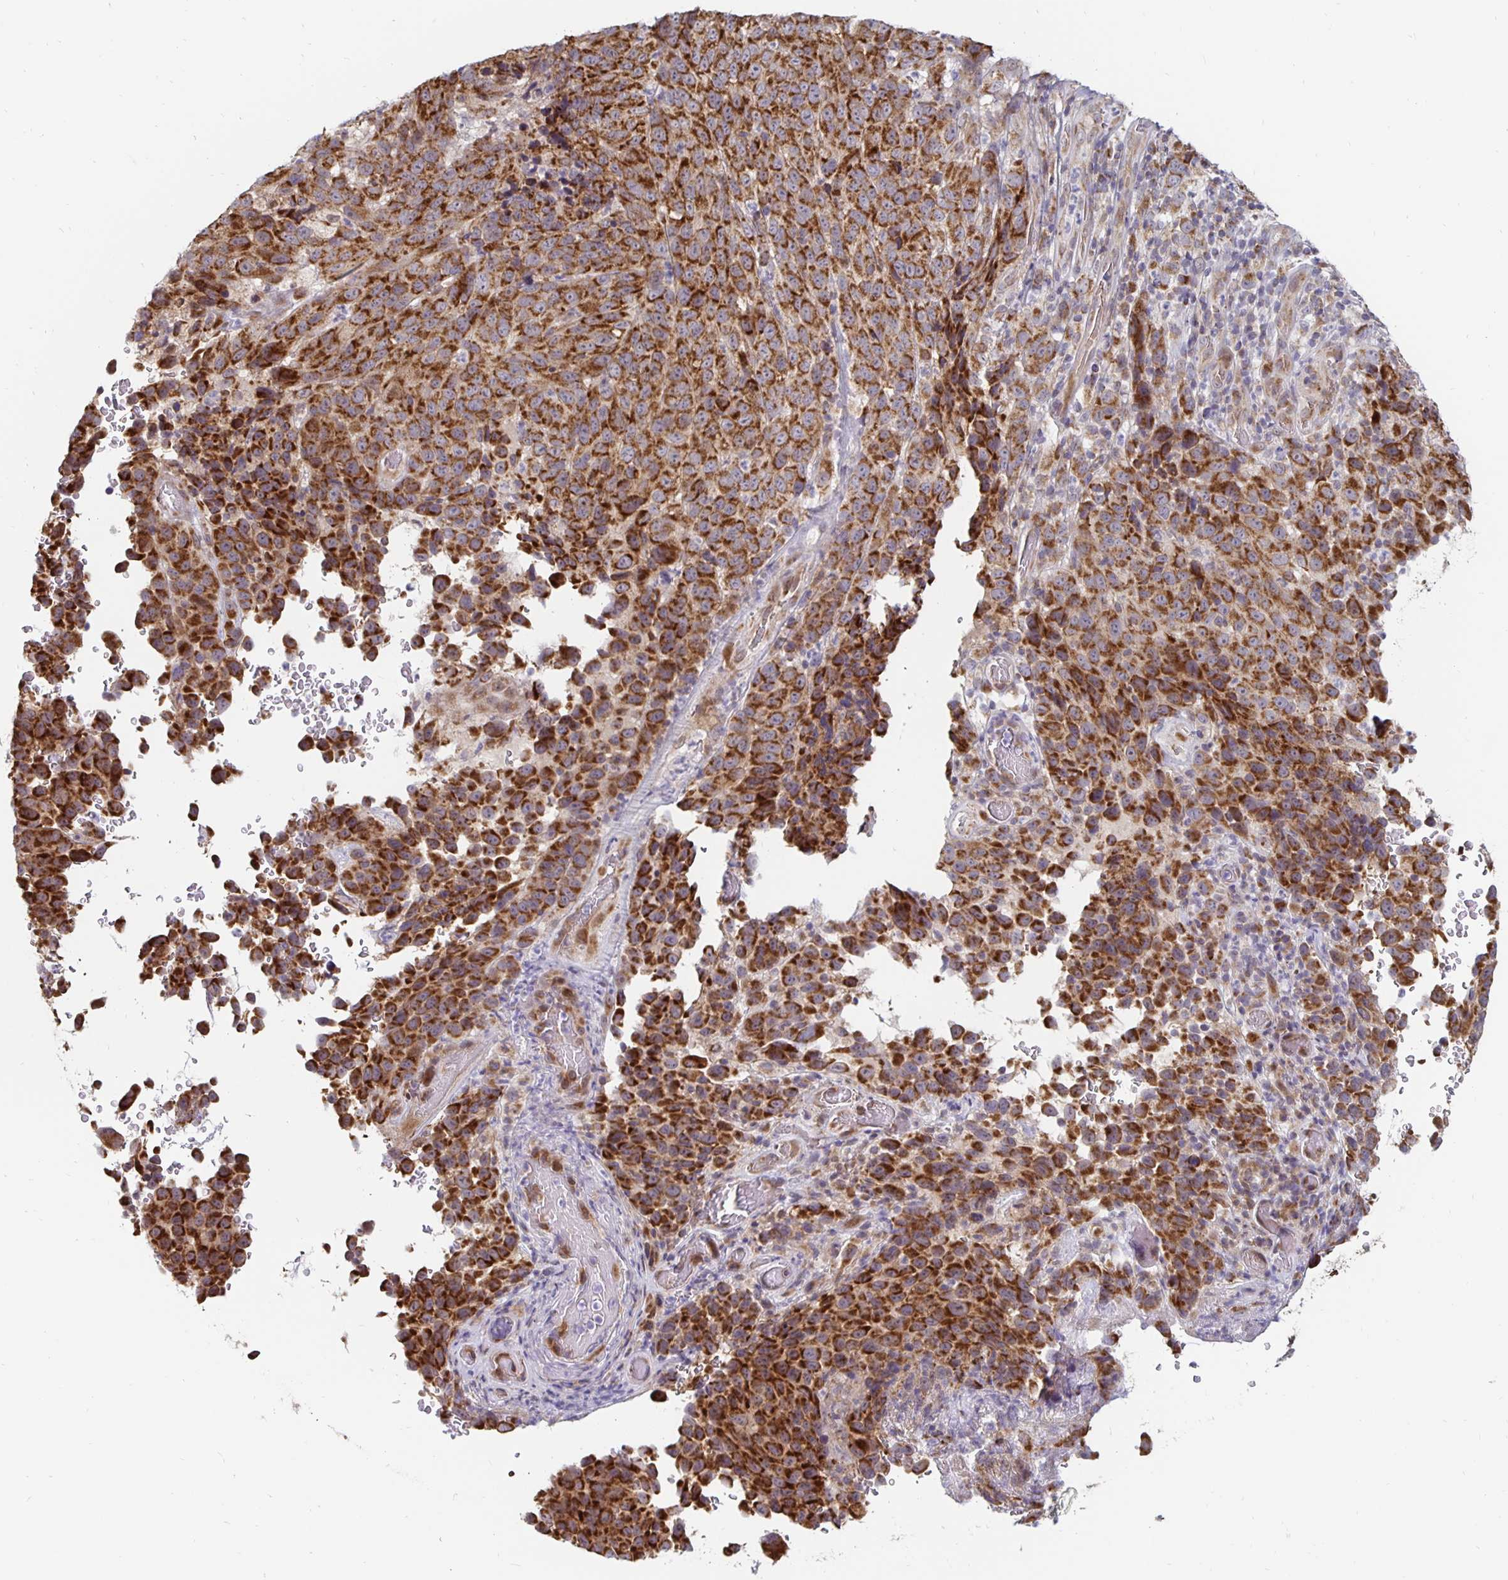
{"staining": {"intensity": "strong", "quantity": ">75%", "location": "cytoplasmic/membranous"}, "tissue": "melanoma", "cell_type": "Tumor cells", "image_type": "cancer", "snomed": [{"axis": "morphology", "description": "Malignant melanoma, NOS"}, {"axis": "topography", "description": "Skin"}], "caption": "DAB (3,3'-diaminobenzidine) immunohistochemical staining of malignant melanoma demonstrates strong cytoplasmic/membranous protein expression in about >75% of tumor cells. Nuclei are stained in blue.", "gene": "MRPL28", "patient": {"sex": "male", "age": 85}}